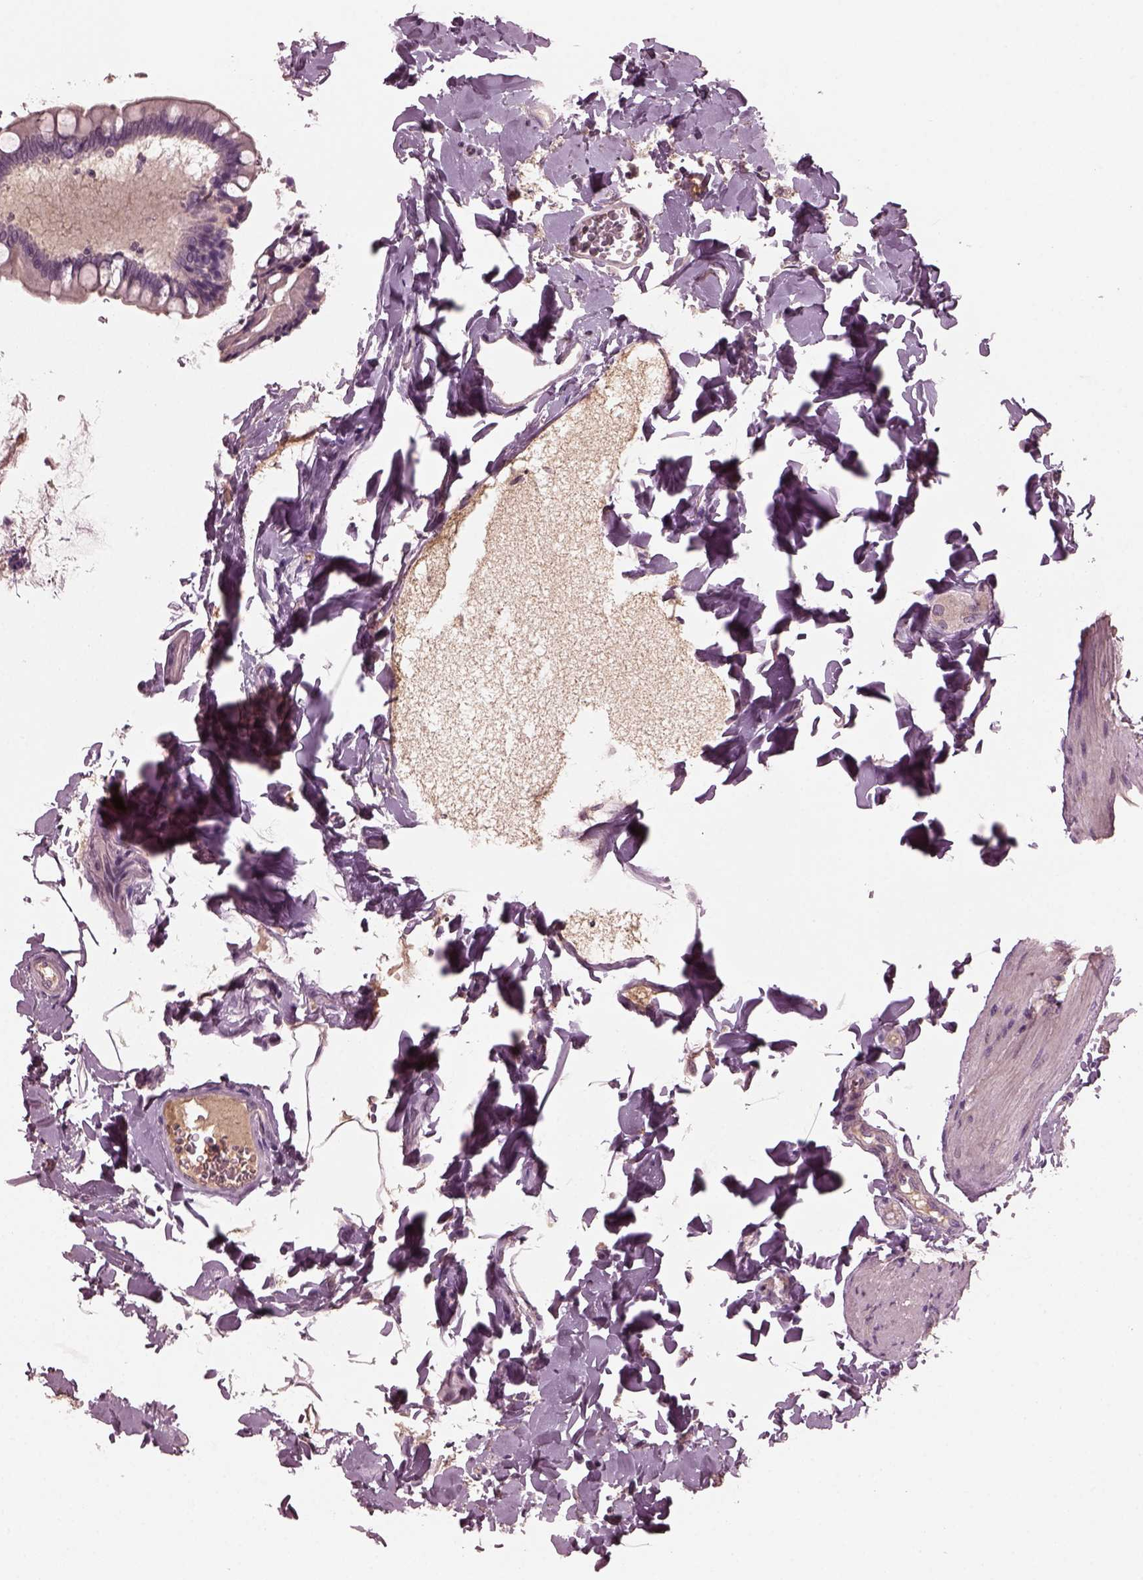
{"staining": {"intensity": "moderate", "quantity": "<25%", "location": "cytoplasmic/membranous"}, "tissue": "small intestine", "cell_type": "Glandular cells", "image_type": "normal", "snomed": [{"axis": "morphology", "description": "Normal tissue, NOS"}, {"axis": "topography", "description": "Small intestine"}], "caption": "Brown immunohistochemical staining in normal small intestine displays moderate cytoplasmic/membranous expression in approximately <25% of glandular cells.", "gene": "PORCN", "patient": {"sex": "female", "age": 56}}